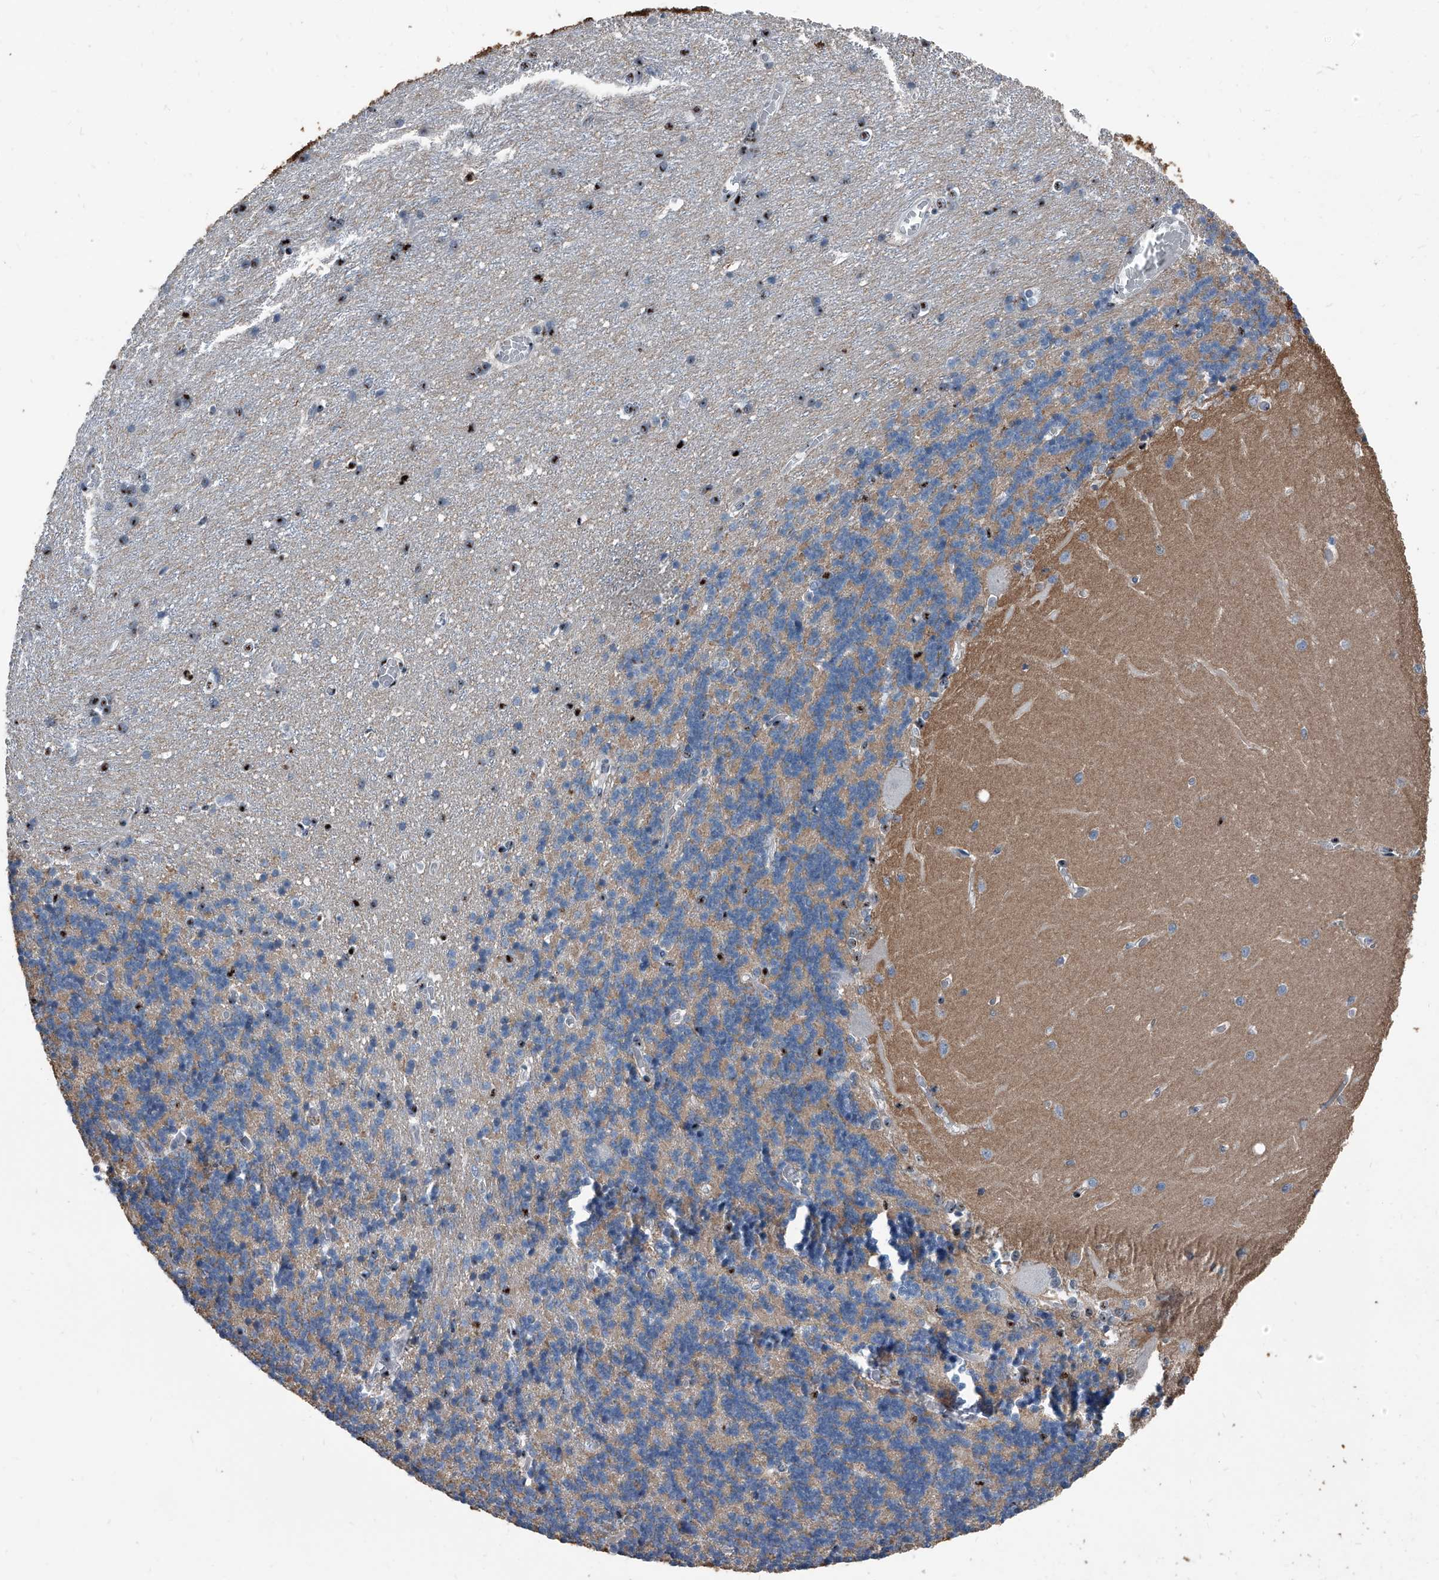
{"staining": {"intensity": "moderate", "quantity": "<25%", "location": "cytoplasmic/membranous"}, "tissue": "cerebellum", "cell_type": "Cells in granular layer", "image_type": "normal", "snomed": [{"axis": "morphology", "description": "Normal tissue, NOS"}, {"axis": "topography", "description": "Cerebellum"}], "caption": "Immunohistochemical staining of normal human cerebellum reveals low levels of moderate cytoplasmic/membranous staining in about <25% of cells in granular layer.", "gene": "MEN1", "patient": {"sex": "male", "age": 37}}